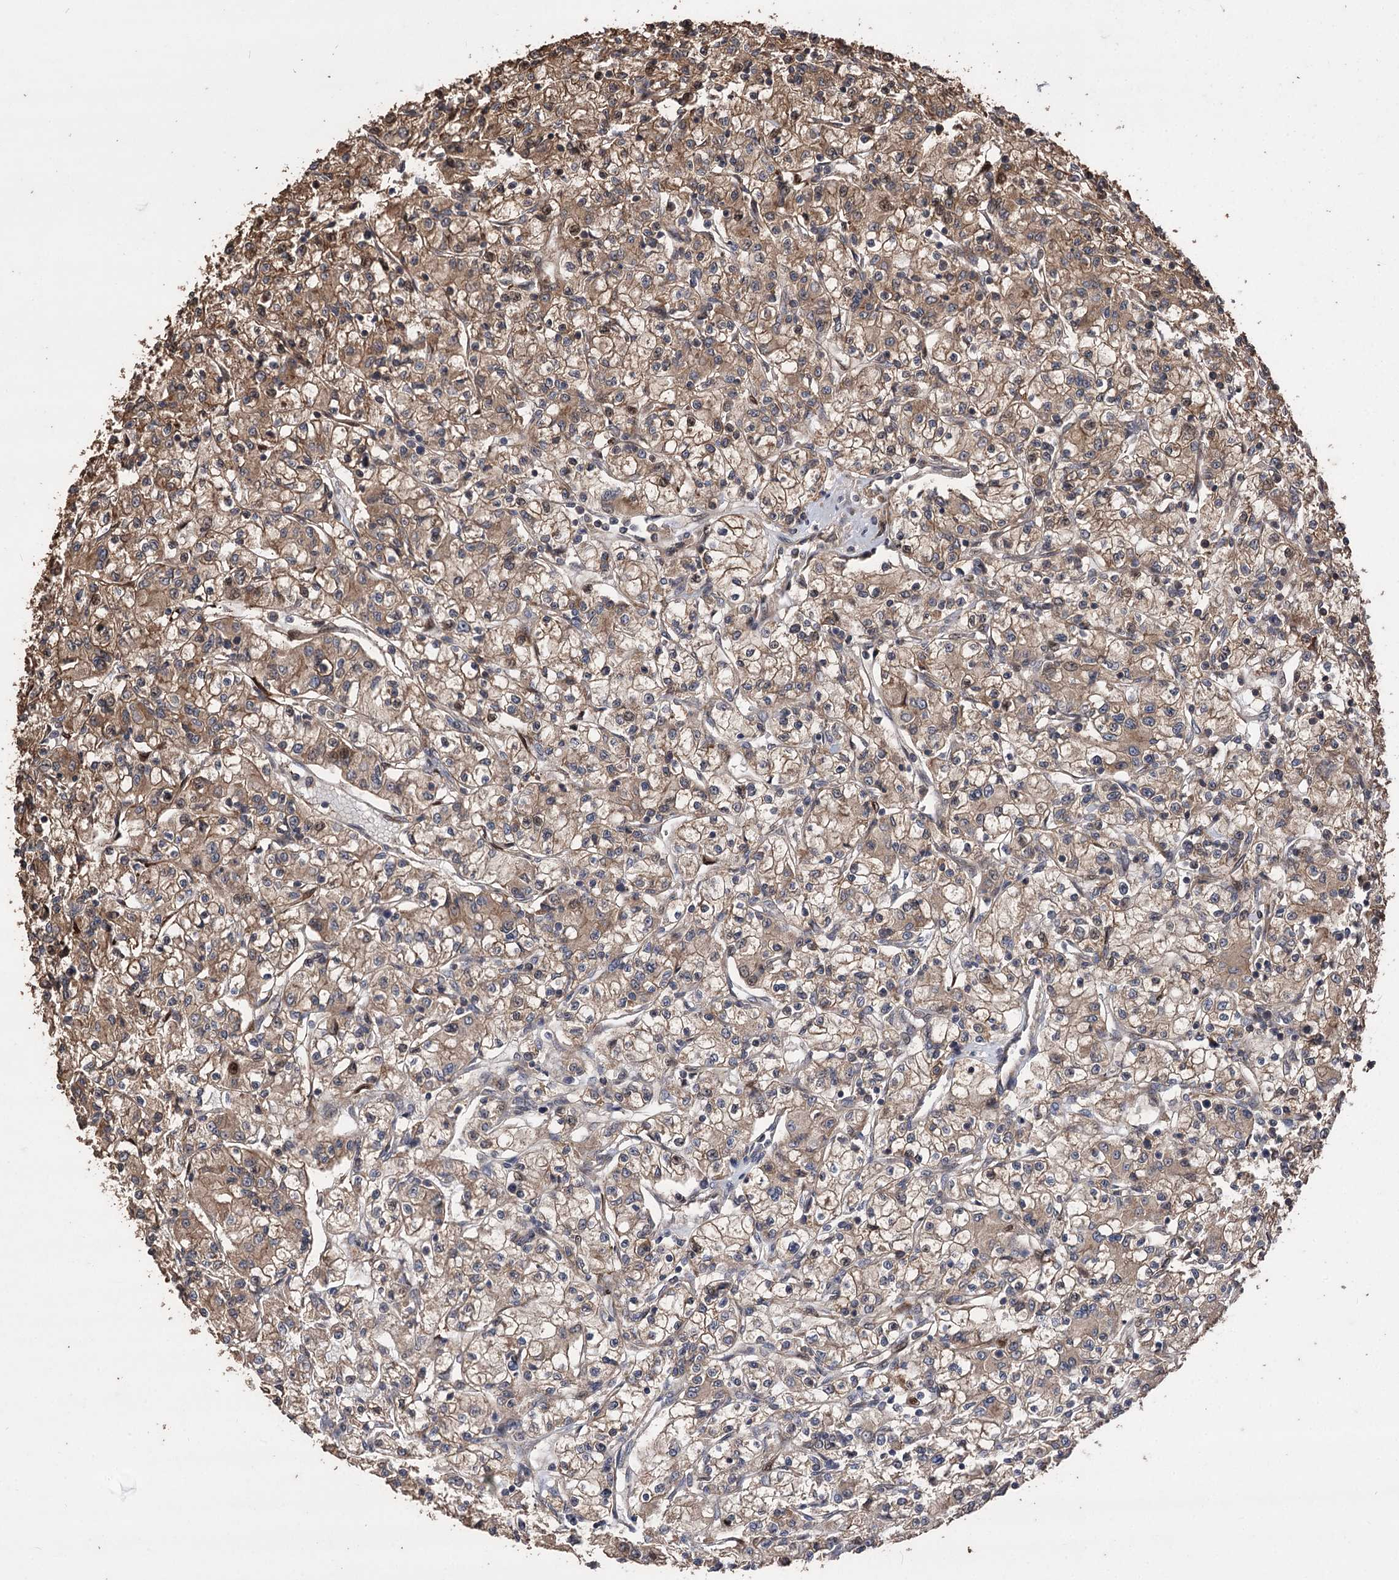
{"staining": {"intensity": "moderate", "quantity": "25%-75%", "location": "cytoplasmic/membranous"}, "tissue": "renal cancer", "cell_type": "Tumor cells", "image_type": "cancer", "snomed": [{"axis": "morphology", "description": "Adenocarcinoma, NOS"}, {"axis": "topography", "description": "Kidney"}], "caption": "Immunohistochemical staining of human renal cancer (adenocarcinoma) shows medium levels of moderate cytoplasmic/membranous staining in about 25%-75% of tumor cells. Immunohistochemistry (ihc) stains the protein in brown and the nuclei are stained blue.", "gene": "RASSF3", "patient": {"sex": "female", "age": 59}}